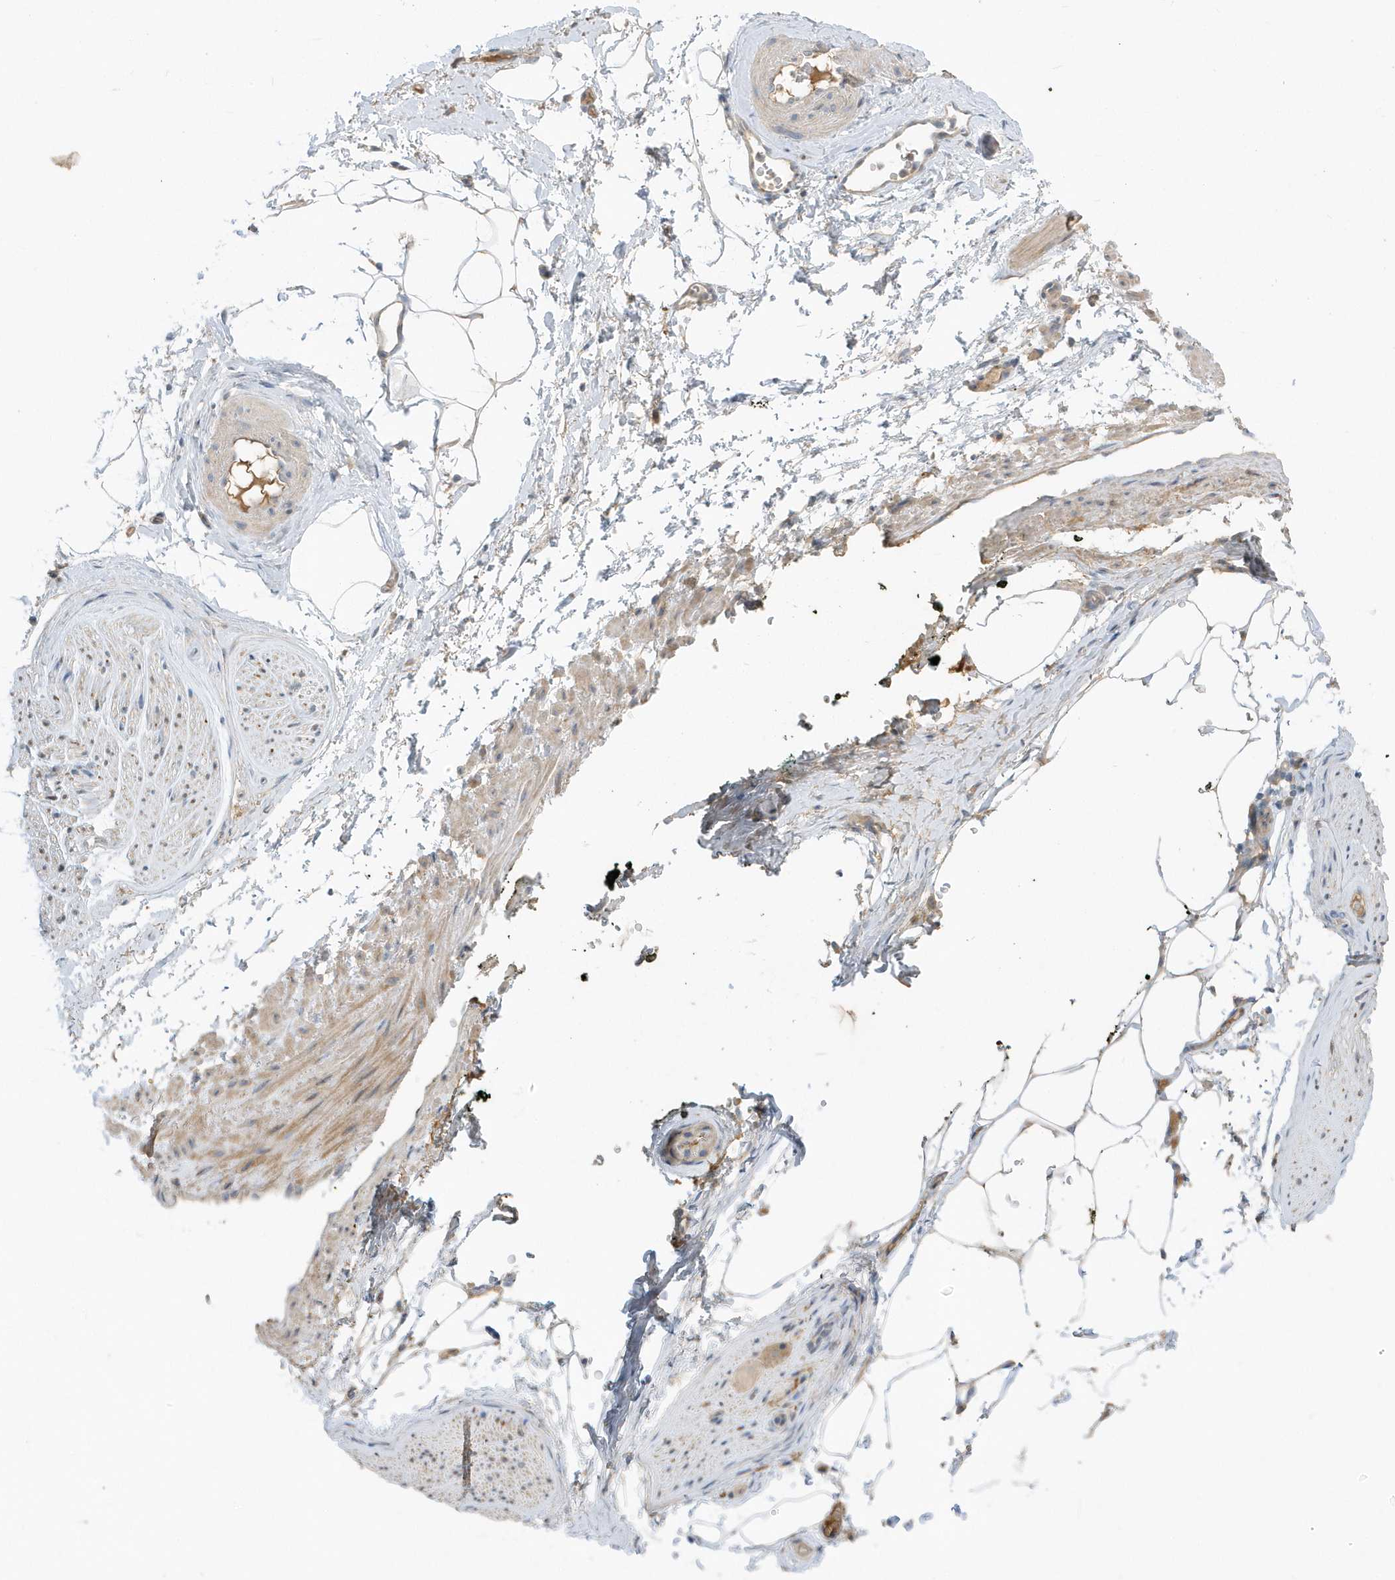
{"staining": {"intensity": "weak", "quantity": ">75%", "location": "cytoplasmic/membranous"}, "tissue": "adipose tissue", "cell_type": "Adipocytes", "image_type": "normal", "snomed": [{"axis": "morphology", "description": "Normal tissue, NOS"}, {"axis": "morphology", "description": "Adenocarcinoma, Low grade"}, {"axis": "topography", "description": "Prostate"}, {"axis": "topography", "description": "Peripheral nerve tissue"}], "caption": "Adipocytes reveal low levels of weak cytoplasmic/membranous staining in about >75% of cells in unremarkable adipose tissue.", "gene": "USP53", "patient": {"sex": "male", "age": 63}}